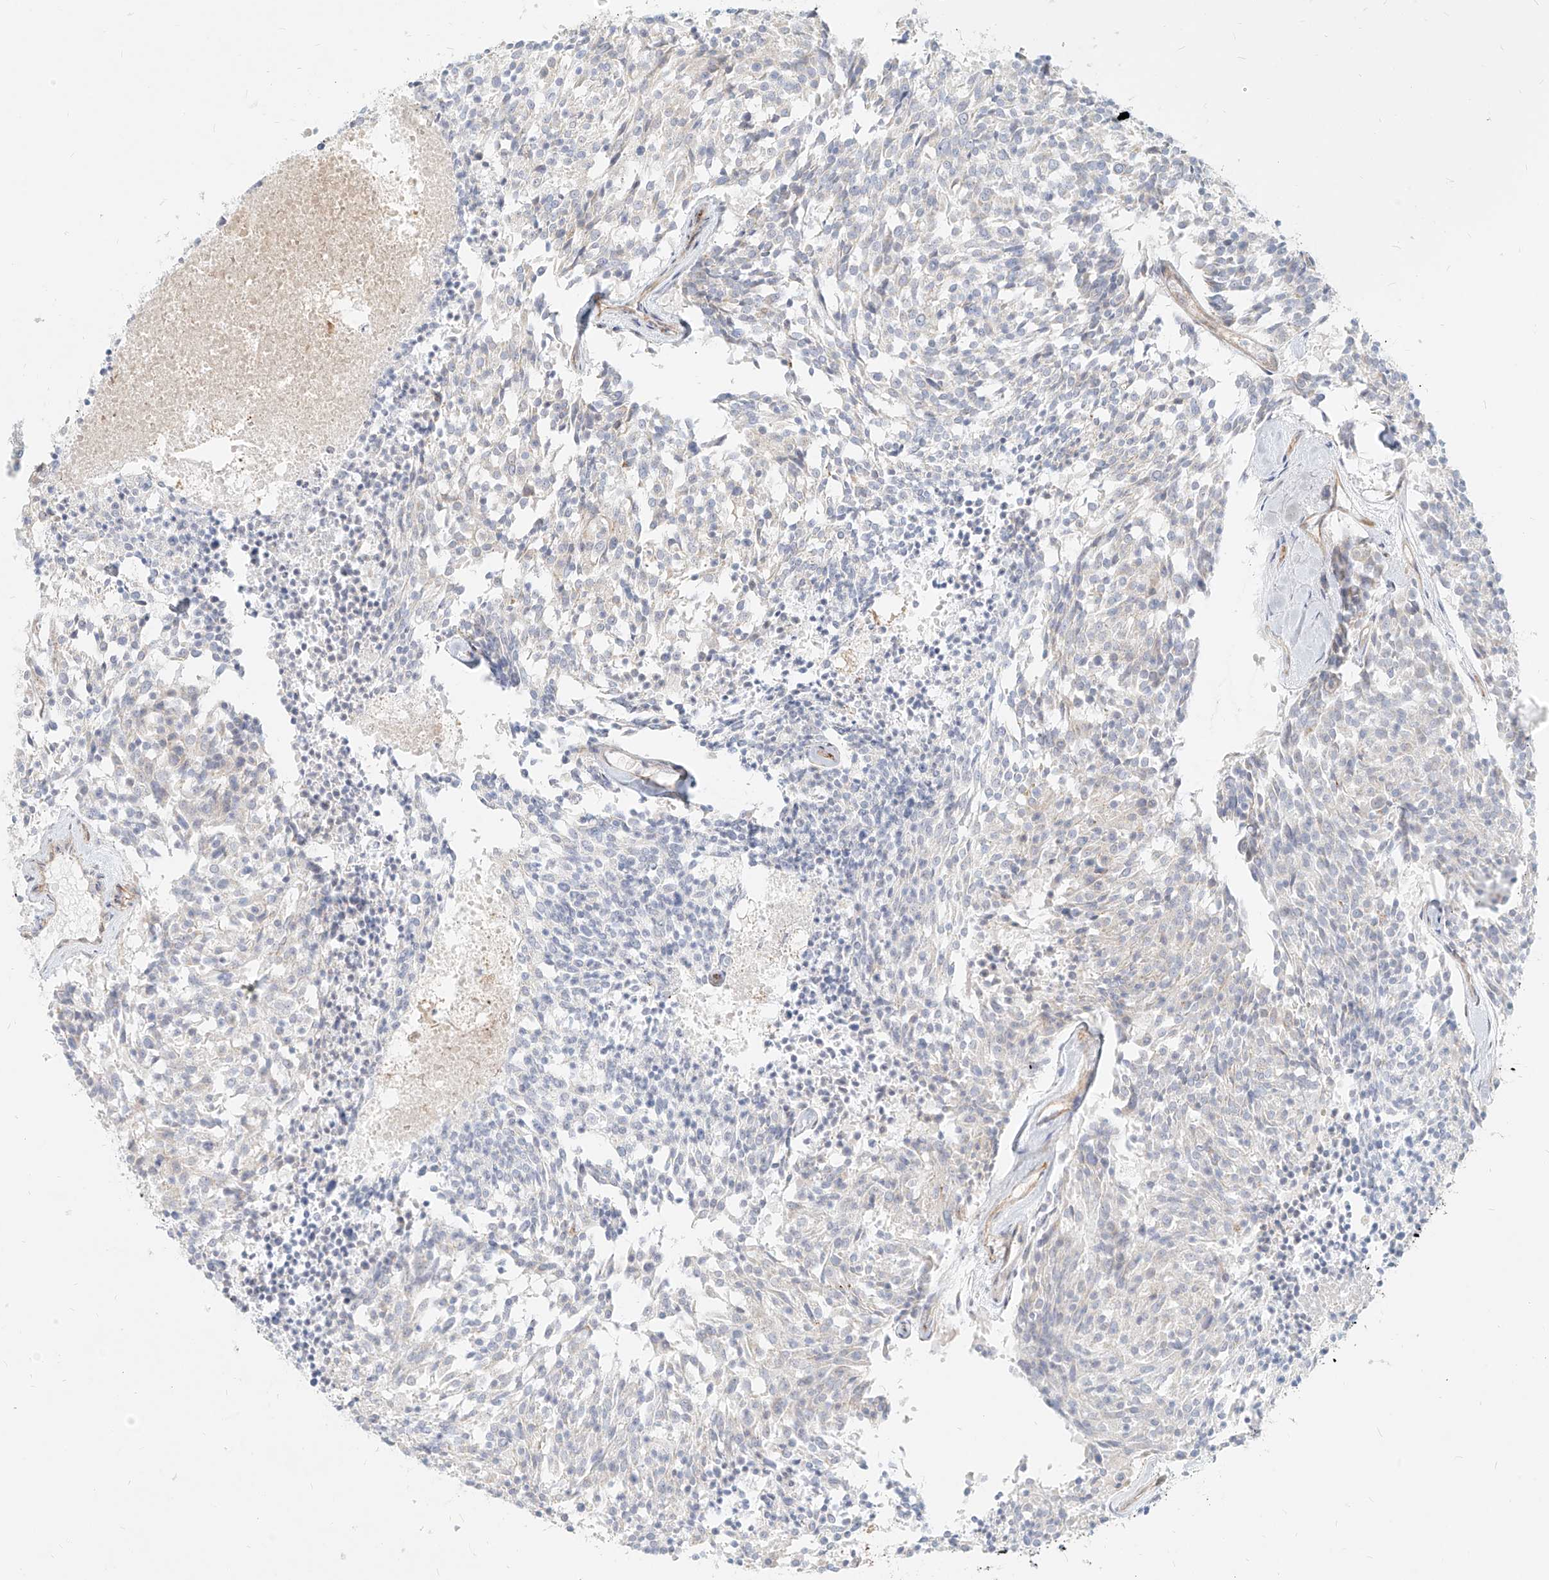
{"staining": {"intensity": "negative", "quantity": "none", "location": "none"}, "tissue": "carcinoid", "cell_type": "Tumor cells", "image_type": "cancer", "snomed": [{"axis": "morphology", "description": "Carcinoid, malignant, NOS"}, {"axis": "topography", "description": "Pancreas"}], "caption": "Tumor cells show no significant protein staining in malignant carcinoid.", "gene": "ITPKB", "patient": {"sex": "female", "age": 54}}